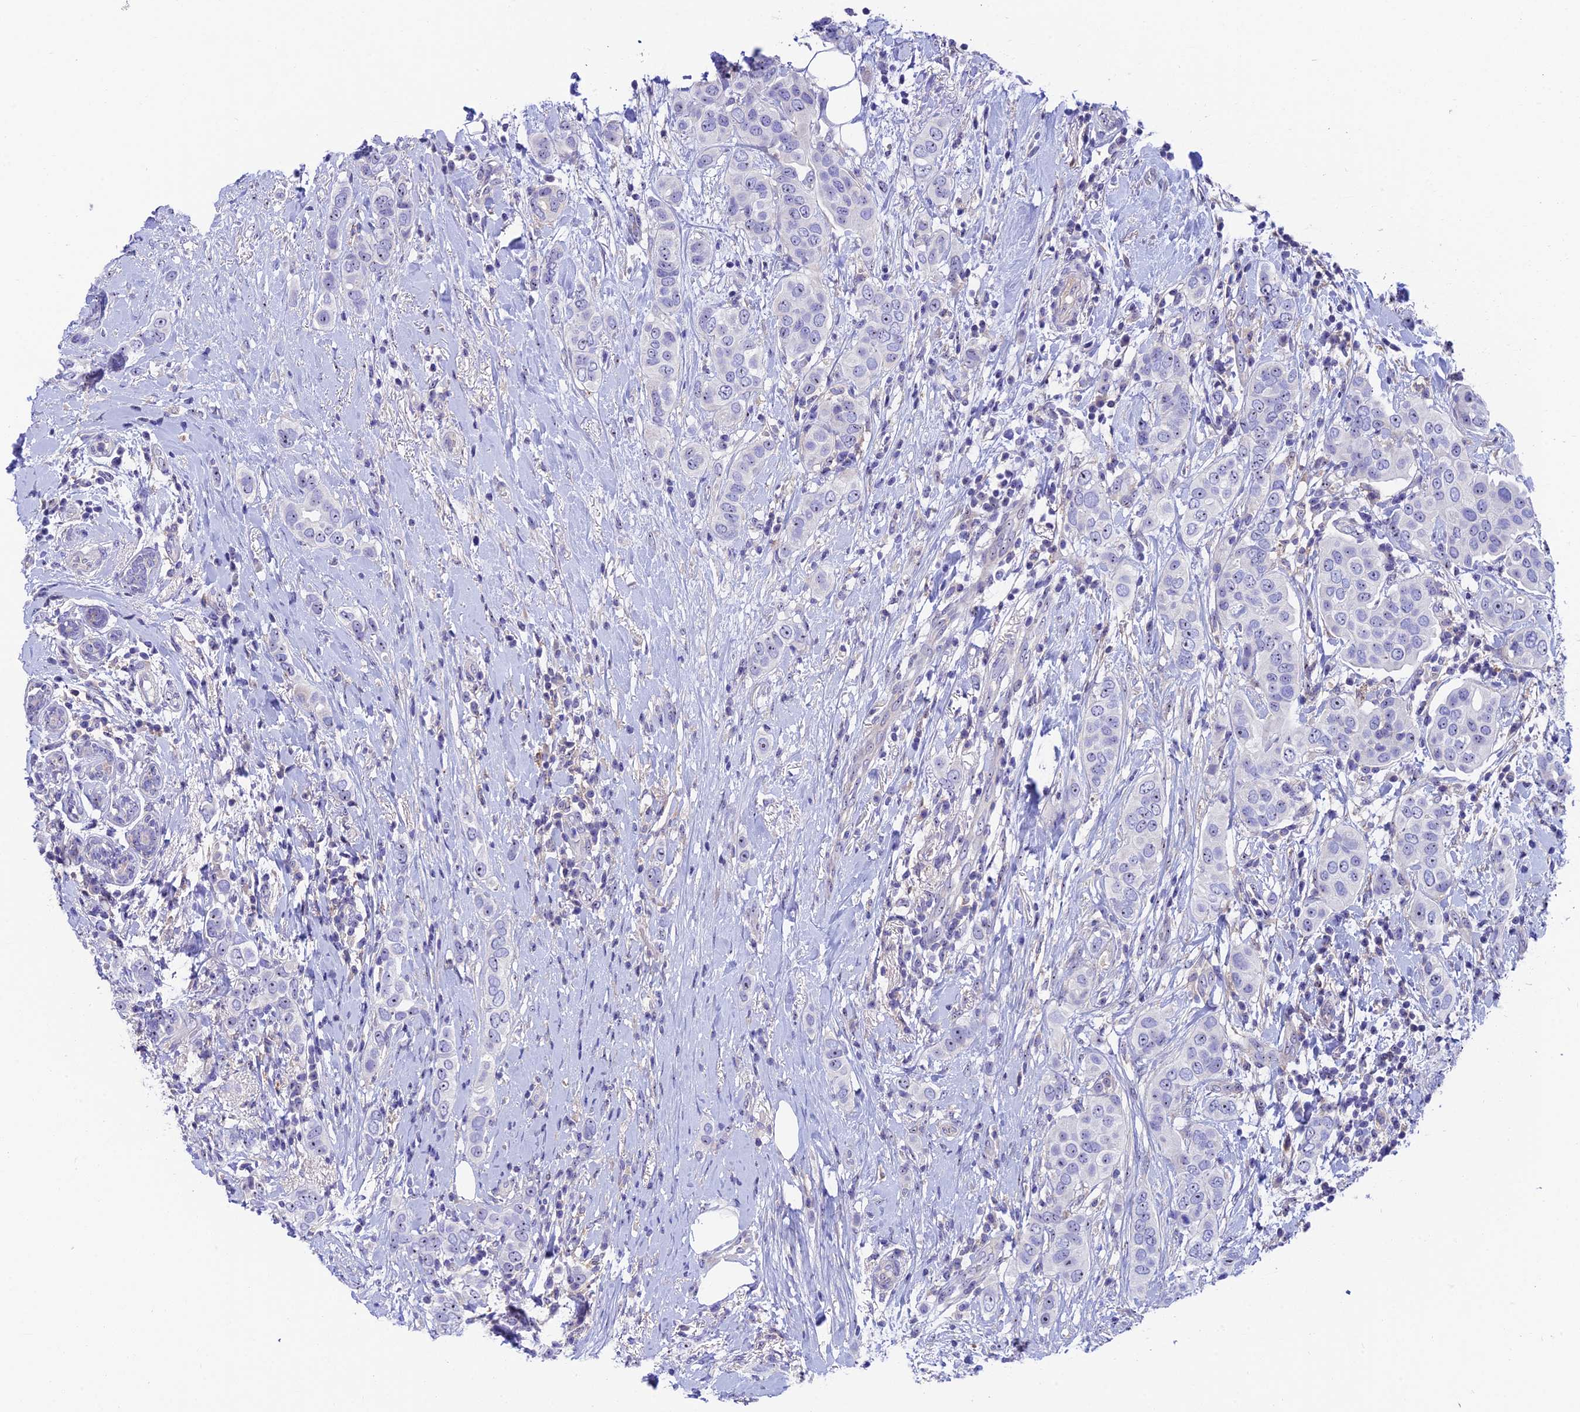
{"staining": {"intensity": "negative", "quantity": "none", "location": "none"}, "tissue": "breast cancer", "cell_type": "Tumor cells", "image_type": "cancer", "snomed": [{"axis": "morphology", "description": "Lobular carcinoma"}, {"axis": "topography", "description": "Breast"}], "caption": "The histopathology image reveals no significant staining in tumor cells of lobular carcinoma (breast).", "gene": "DUSP29", "patient": {"sex": "female", "age": 51}}